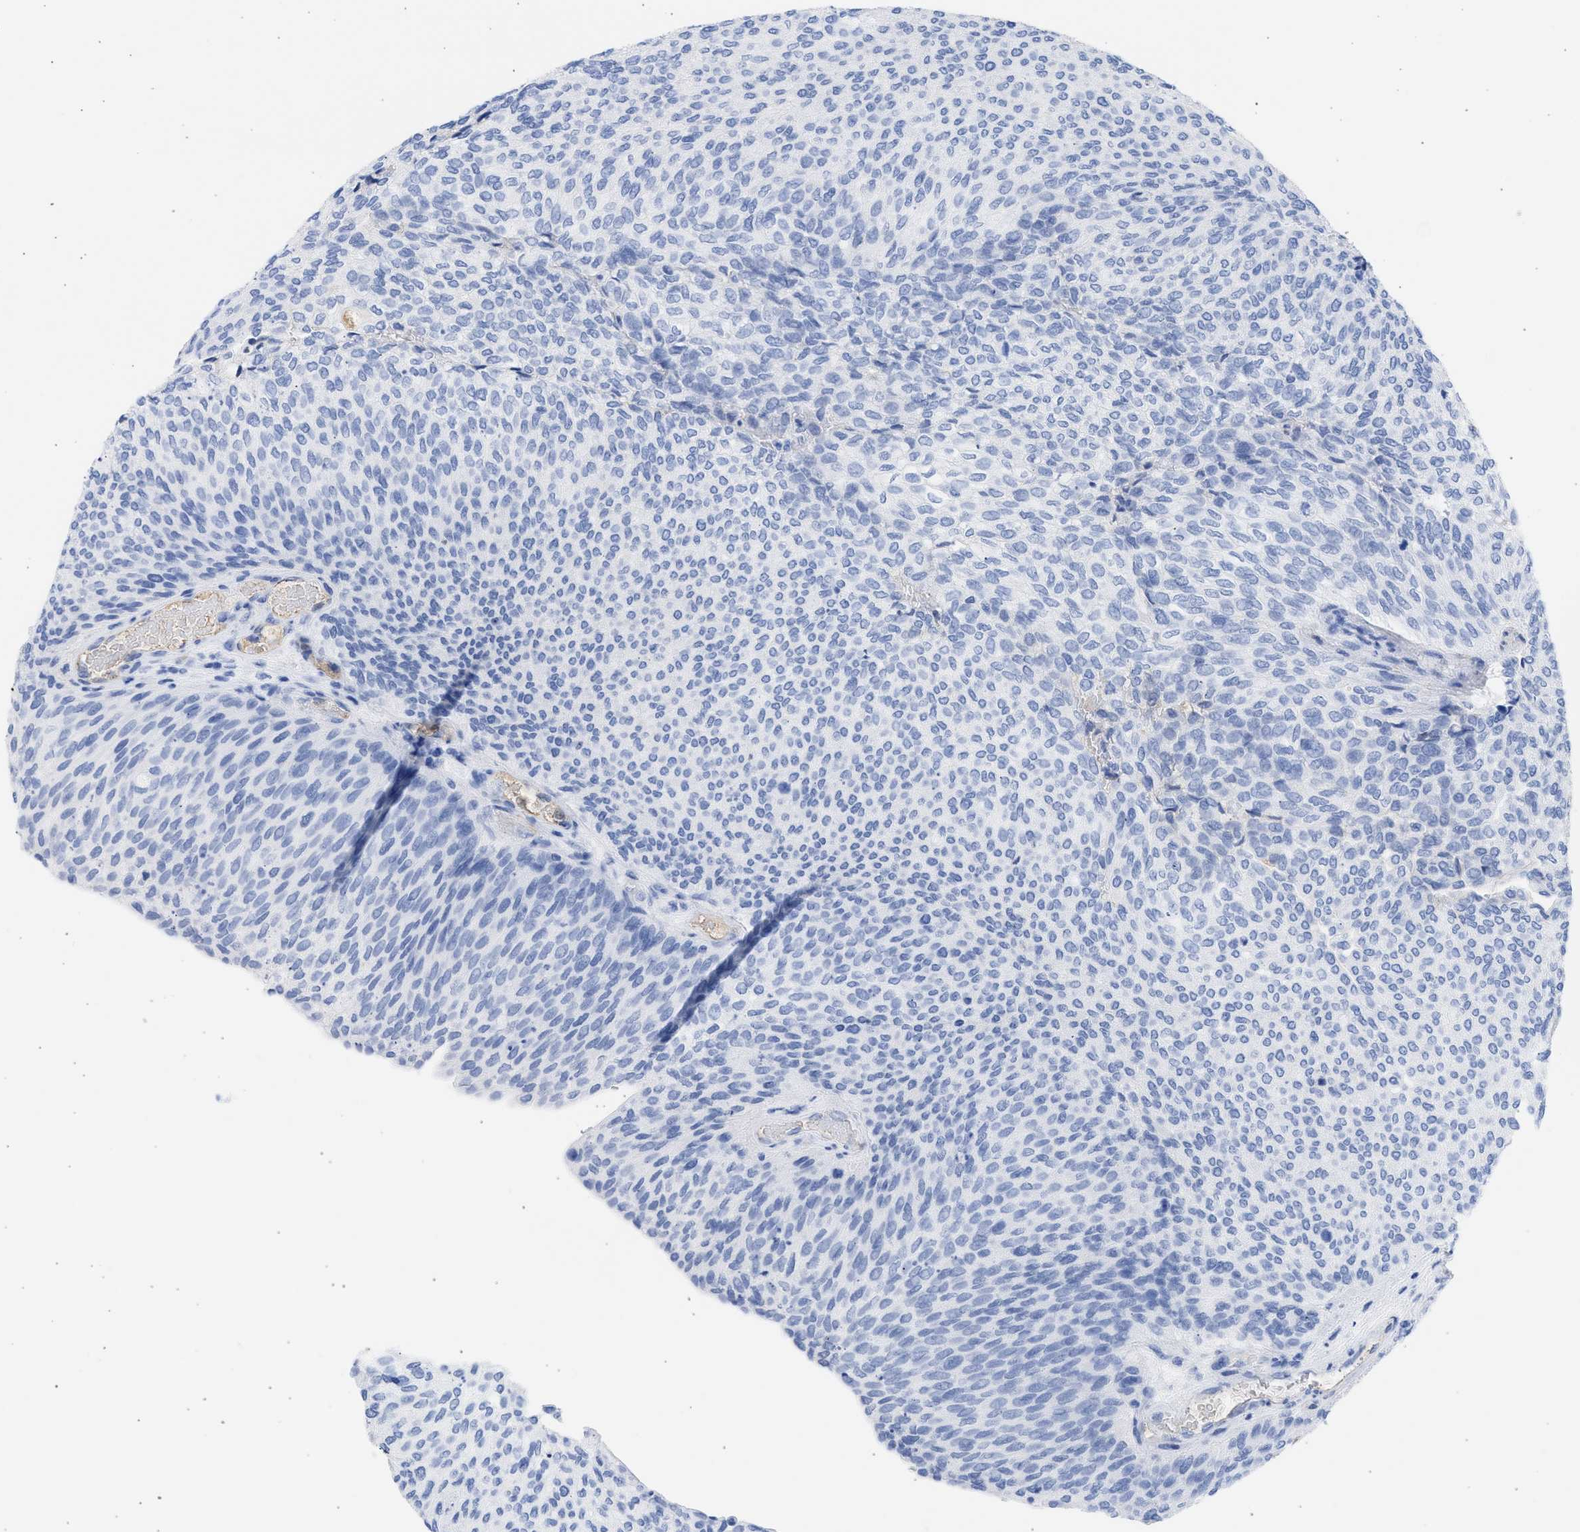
{"staining": {"intensity": "negative", "quantity": "none", "location": "none"}, "tissue": "urothelial cancer", "cell_type": "Tumor cells", "image_type": "cancer", "snomed": [{"axis": "morphology", "description": "Urothelial carcinoma, Low grade"}, {"axis": "topography", "description": "Urinary bladder"}], "caption": "Immunohistochemistry micrograph of human urothelial cancer stained for a protein (brown), which exhibits no staining in tumor cells. Brightfield microscopy of immunohistochemistry (IHC) stained with DAB (3,3'-diaminobenzidine) (brown) and hematoxylin (blue), captured at high magnification.", "gene": "RSPH1", "patient": {"sex": "female", "age": 79}}